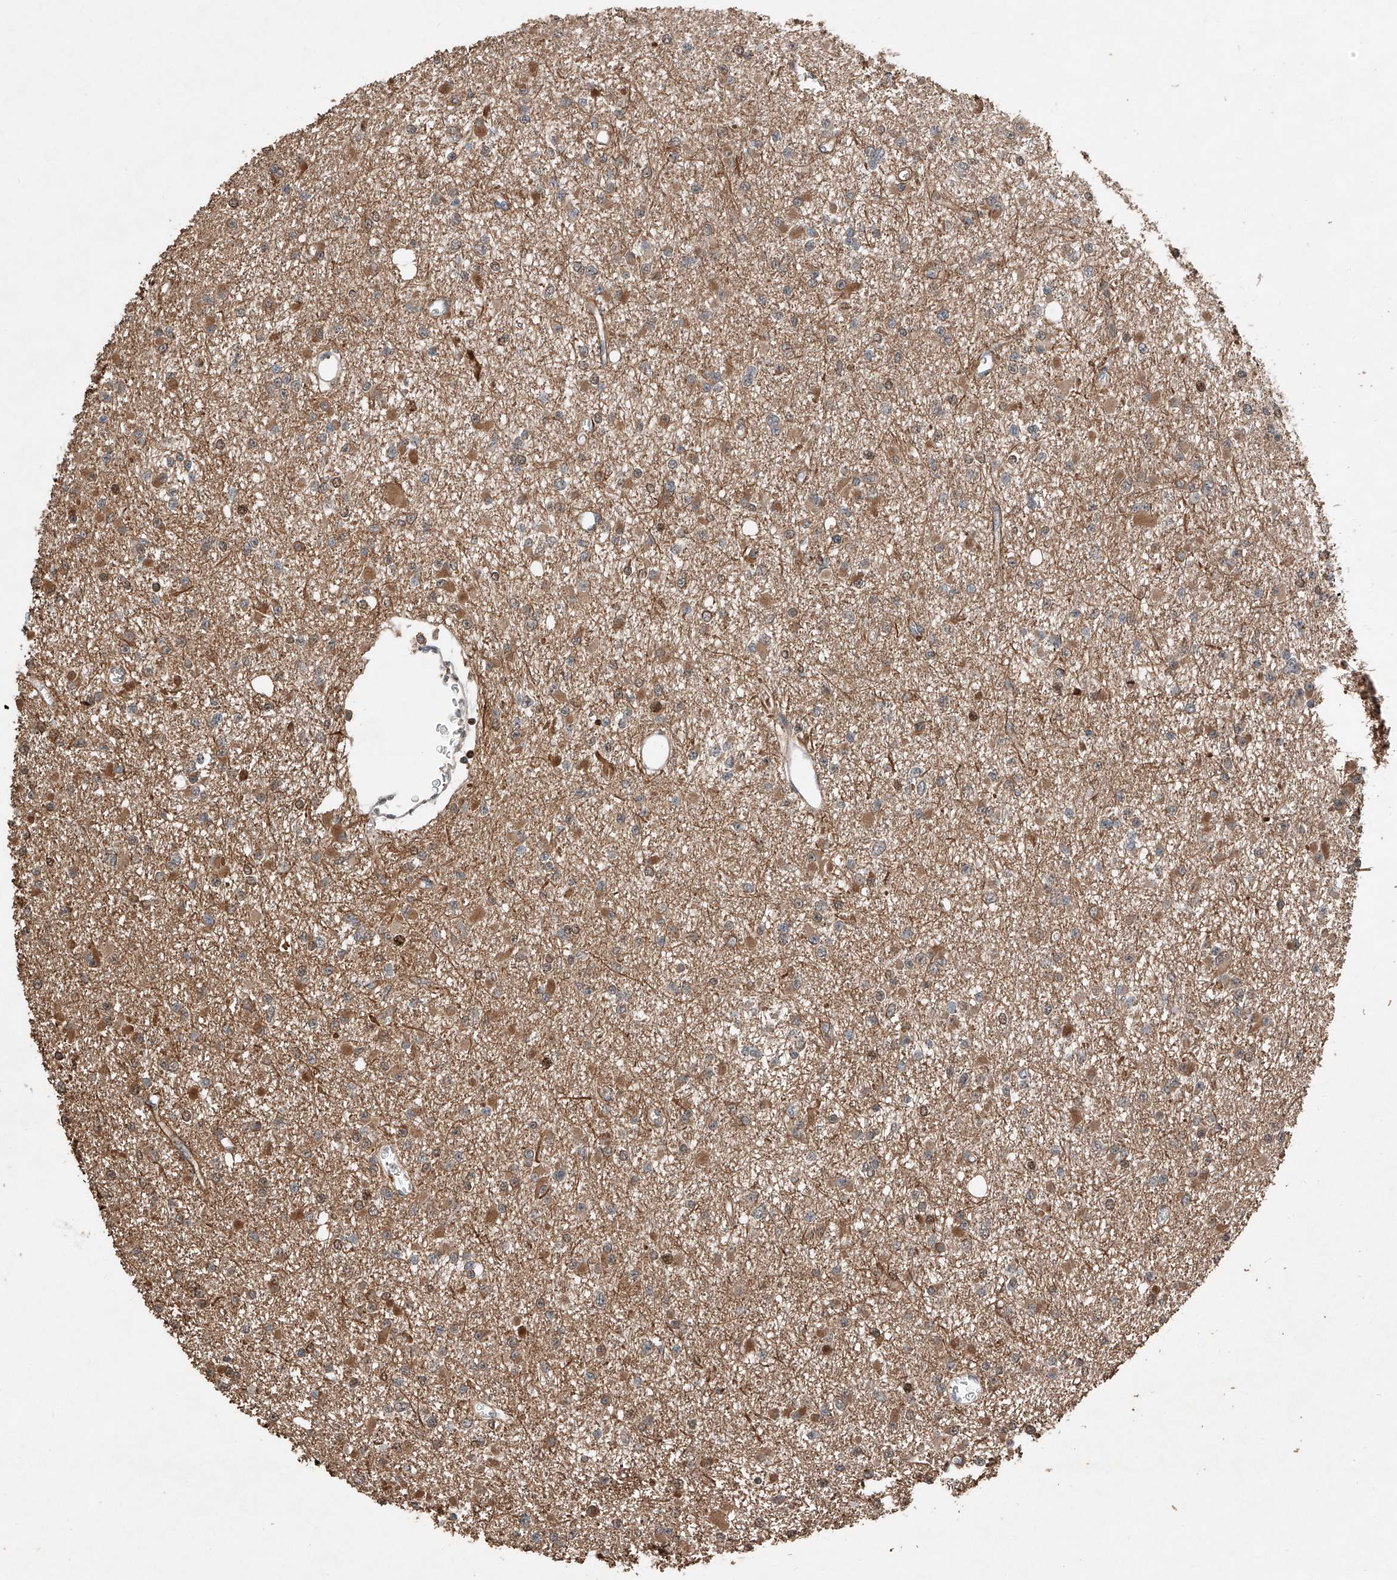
{"staining": {"intensity": "moderate", "quantity": "<25%", "location": "cytoplasmic/membranous"}, "tissue": "glioma", "cell_type": "Tumor cells", "image_type": "cancer", "snomed": [{"axis": "morphology", "description": "Glioma, malignant, Low grade"}, {"axis": "topography", "description": "Brain"}], "caption": "IHC of human malignant low-grade glioma shows low levels of moderate cytoplasmic/membranous expression in approximately <25% of tumor cells. (DAB IHC, brown staining for protein, blue staining for nuclei).", "gene": "RMND1", "patient": {"sex": "female", "age": 22}}